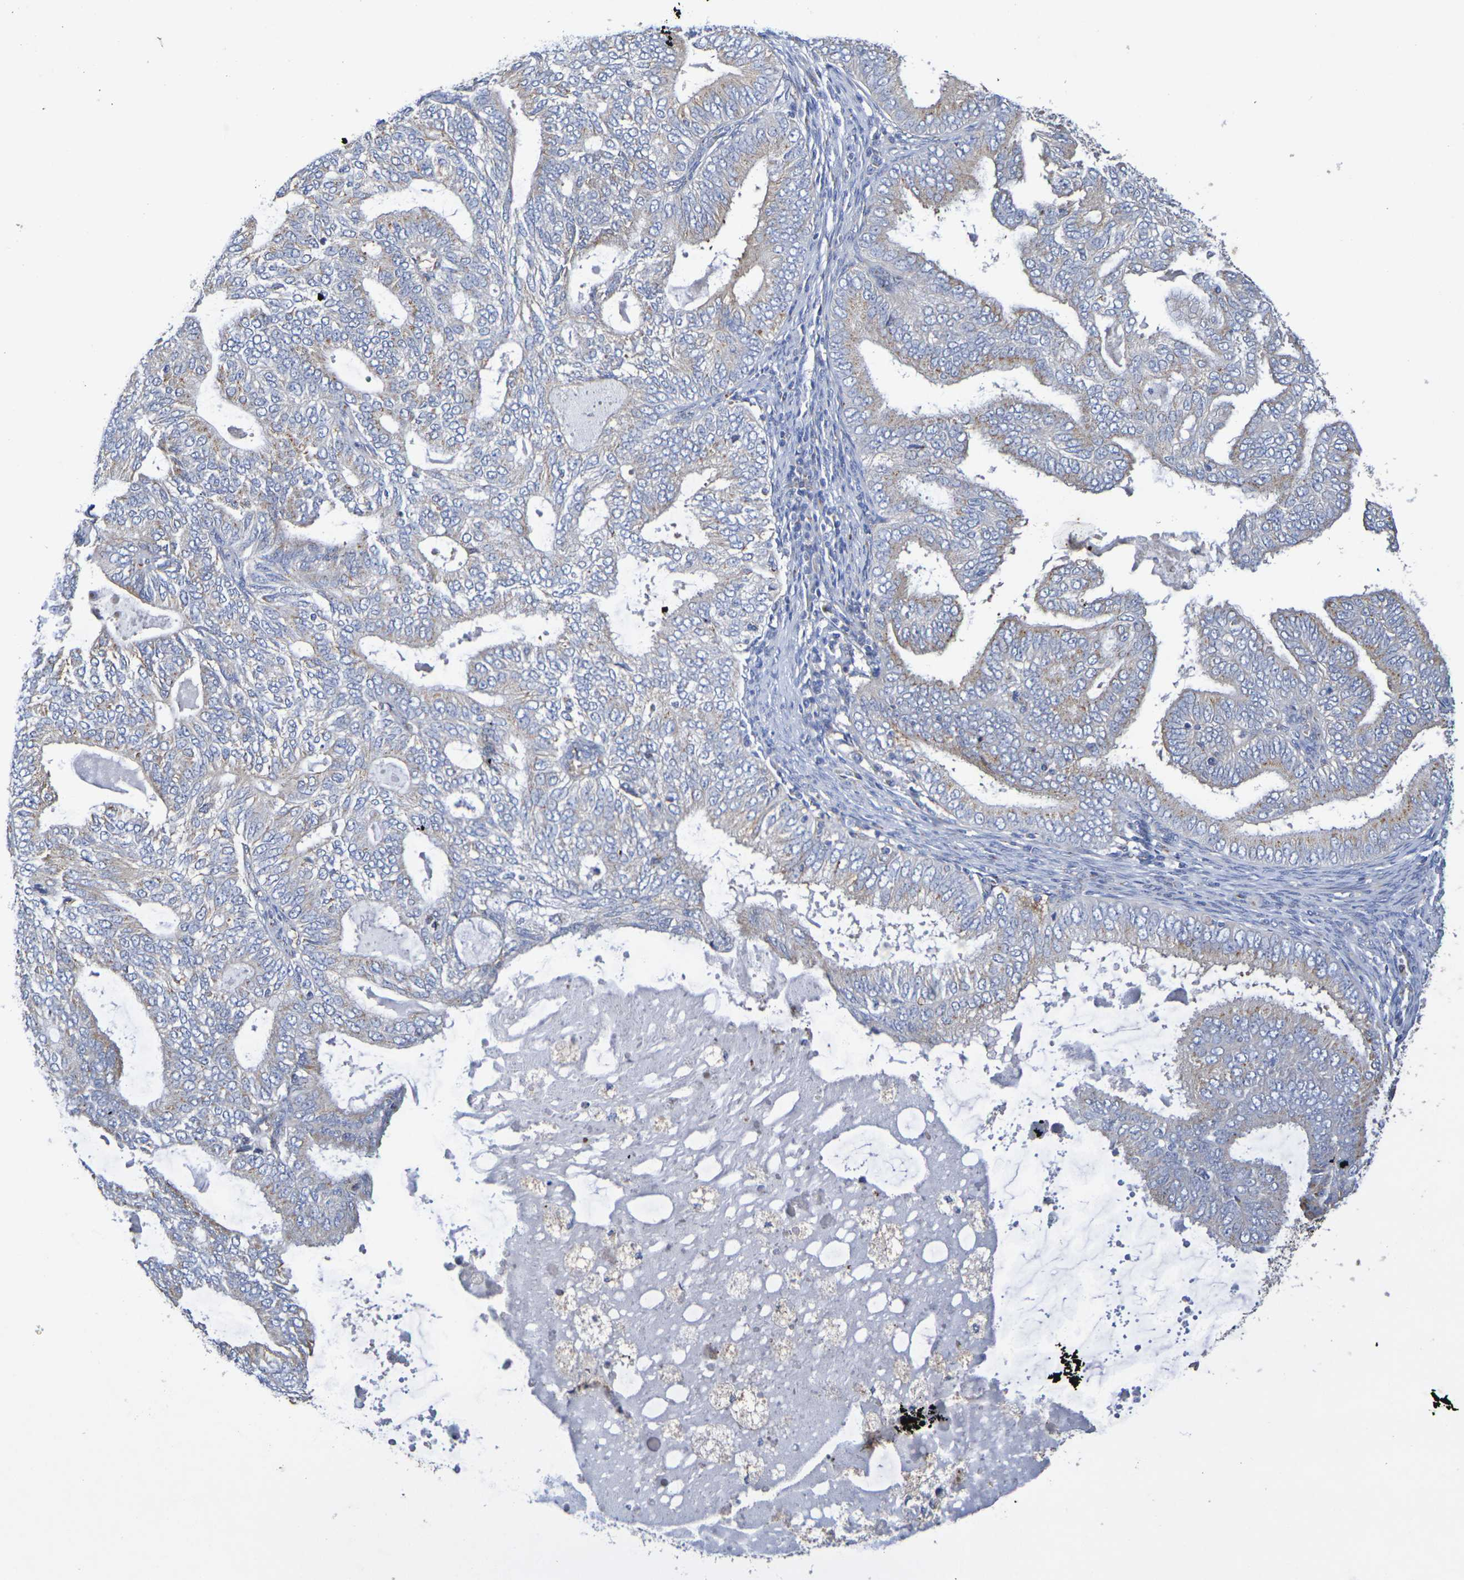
{"staining": {"intensity": "weak", "quantity": "25%-75%", "location": "cytoplasmic/membranous"}, "tissue": "endometrial cancer", "cell_type": "Tumor cells", "image_type": "cancer", "snomed": [{"axis": "morphology", "description": "Adenocarcinoma, NOS"}, {"axis": "topography", "description": "Endometrium"}], "caption": "Endometrial cancer tissue reveals weak cytoplasmic/membranous positivity in about 25%-75% of tumor cells The protein of interest is stained brown, and the nuclei are stained in blue (DAB IHC with brightfield microscopy, high magnification).", "gene": "DCP2", "patient": {"sex": "female", "age": 58}}